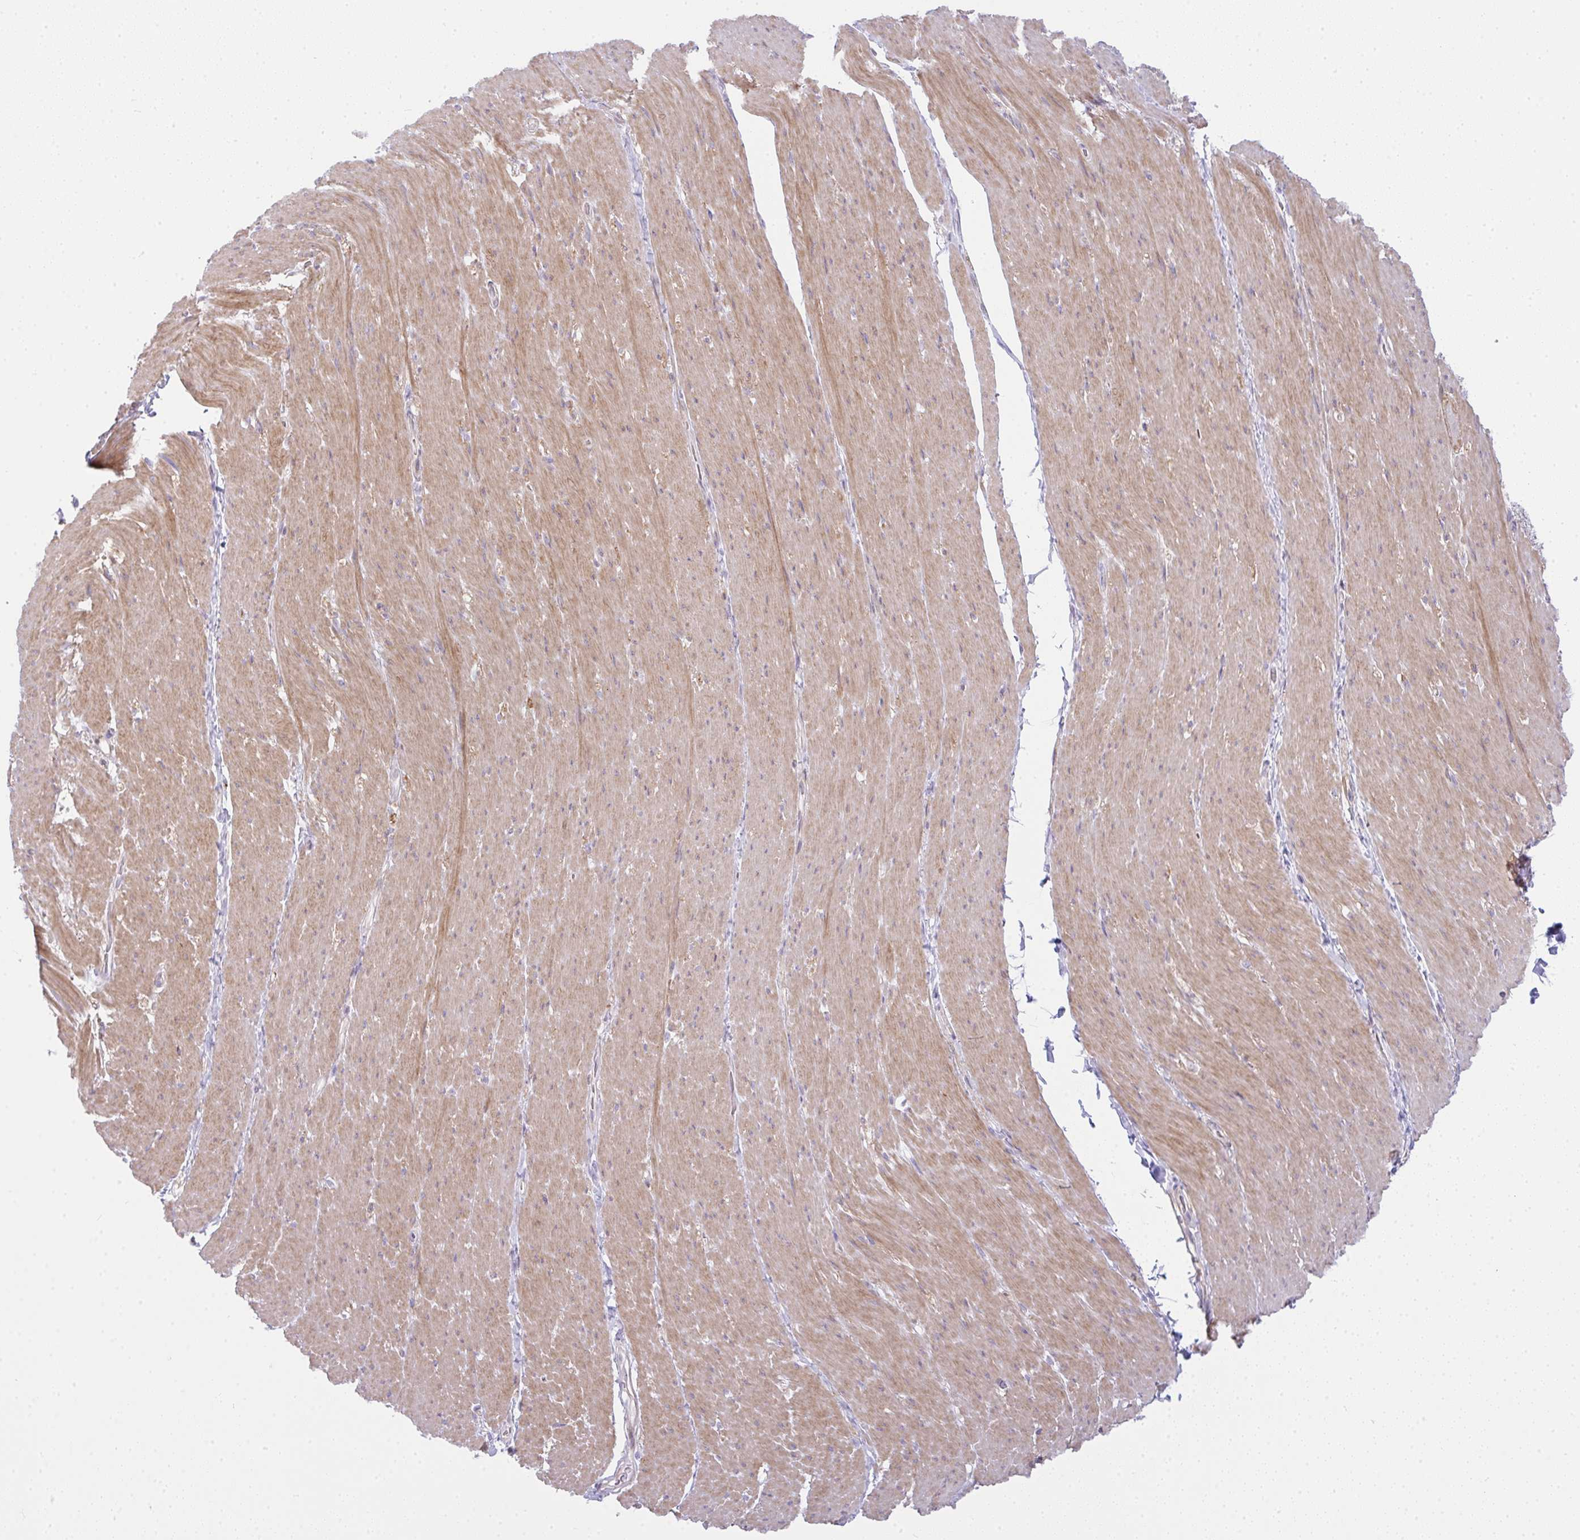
{"staining": {"intensity": "strong", "quantity": "25%-75%", "location": "cytoplasmic/membranous"}, "tissue": "smooth muscle", "cell_type": "Smooth muscle cells", "image_type": "normal", "snomed": [{"axis": "morphology", "description": "Normal tissue, NOS"}, {"axis": "topography", "description": "Smooth muscle"}, {"axis": "topography", "description": "Rectum"}], "caption": "Brown immunohistochemical staining in unremarkable smooth muscle reveals strong cytoplasmic/membranous expression in about 25%-75% of smooth muscle cells.", "gene": "CDRT15", "patient": {"sex": "male", "age": 53}}